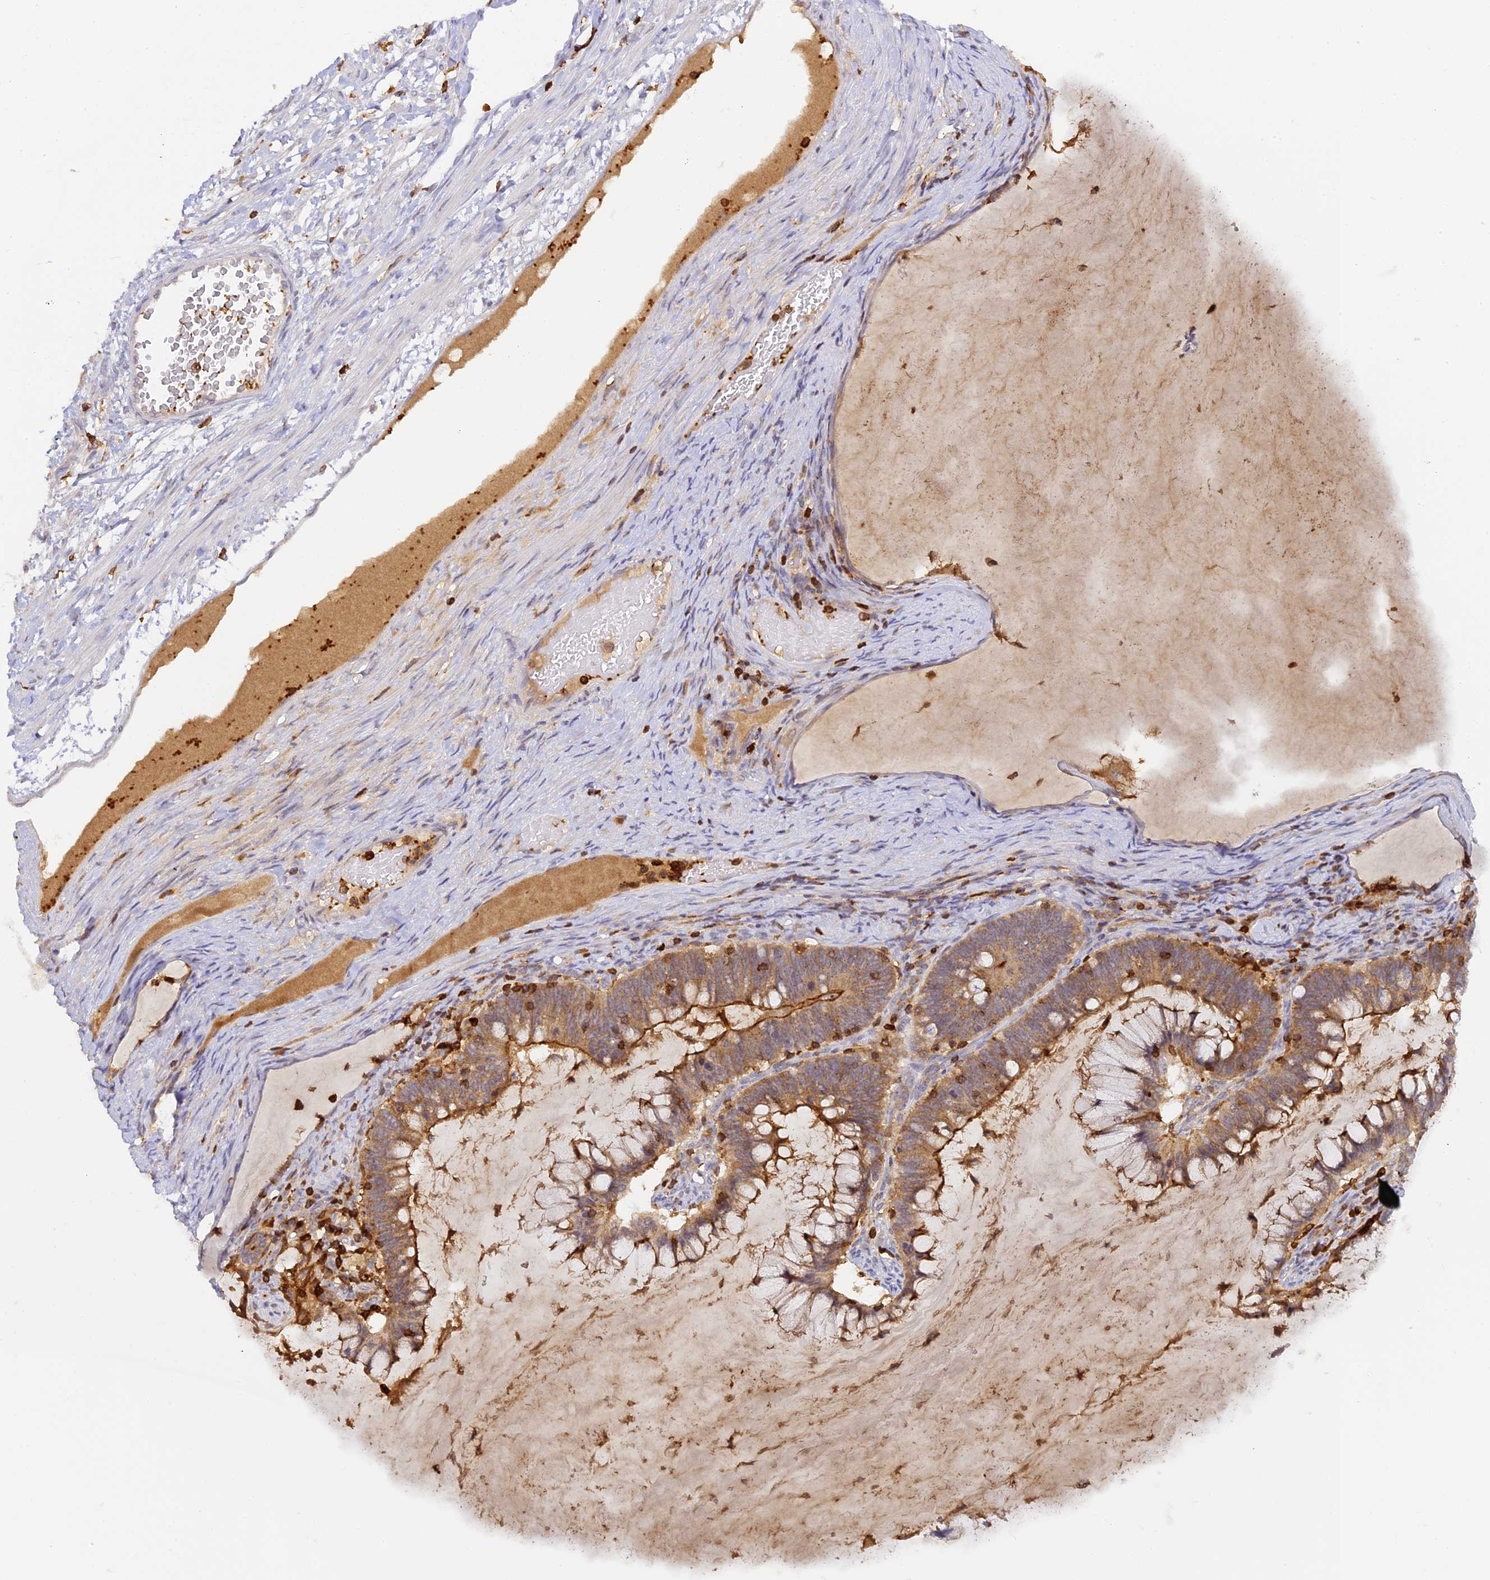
{"staining": {"intensity": "moderate", "quantity": "25%-75%", "location": "cytoplasmic/membranous"}, "tissue": "ovarian cancer", "cell_type": "Tumor cells", "image_type": "cancer", "snomed": [{"axis": "morphology", "description": "Cystadenocarcinoma, mucinous, NOS"}, {"axis": "topography", "description": "Ovary"}], "caption": "Immunohistochemistry (IHC) (DAB) staining of human ovarian cancer demonstrates moderate cytoplasmic/membranous protein expression in approximately 25%-75% of tumor cells.", "gene": "FYB1", "patient": {"sex": "female", "age": 61}}